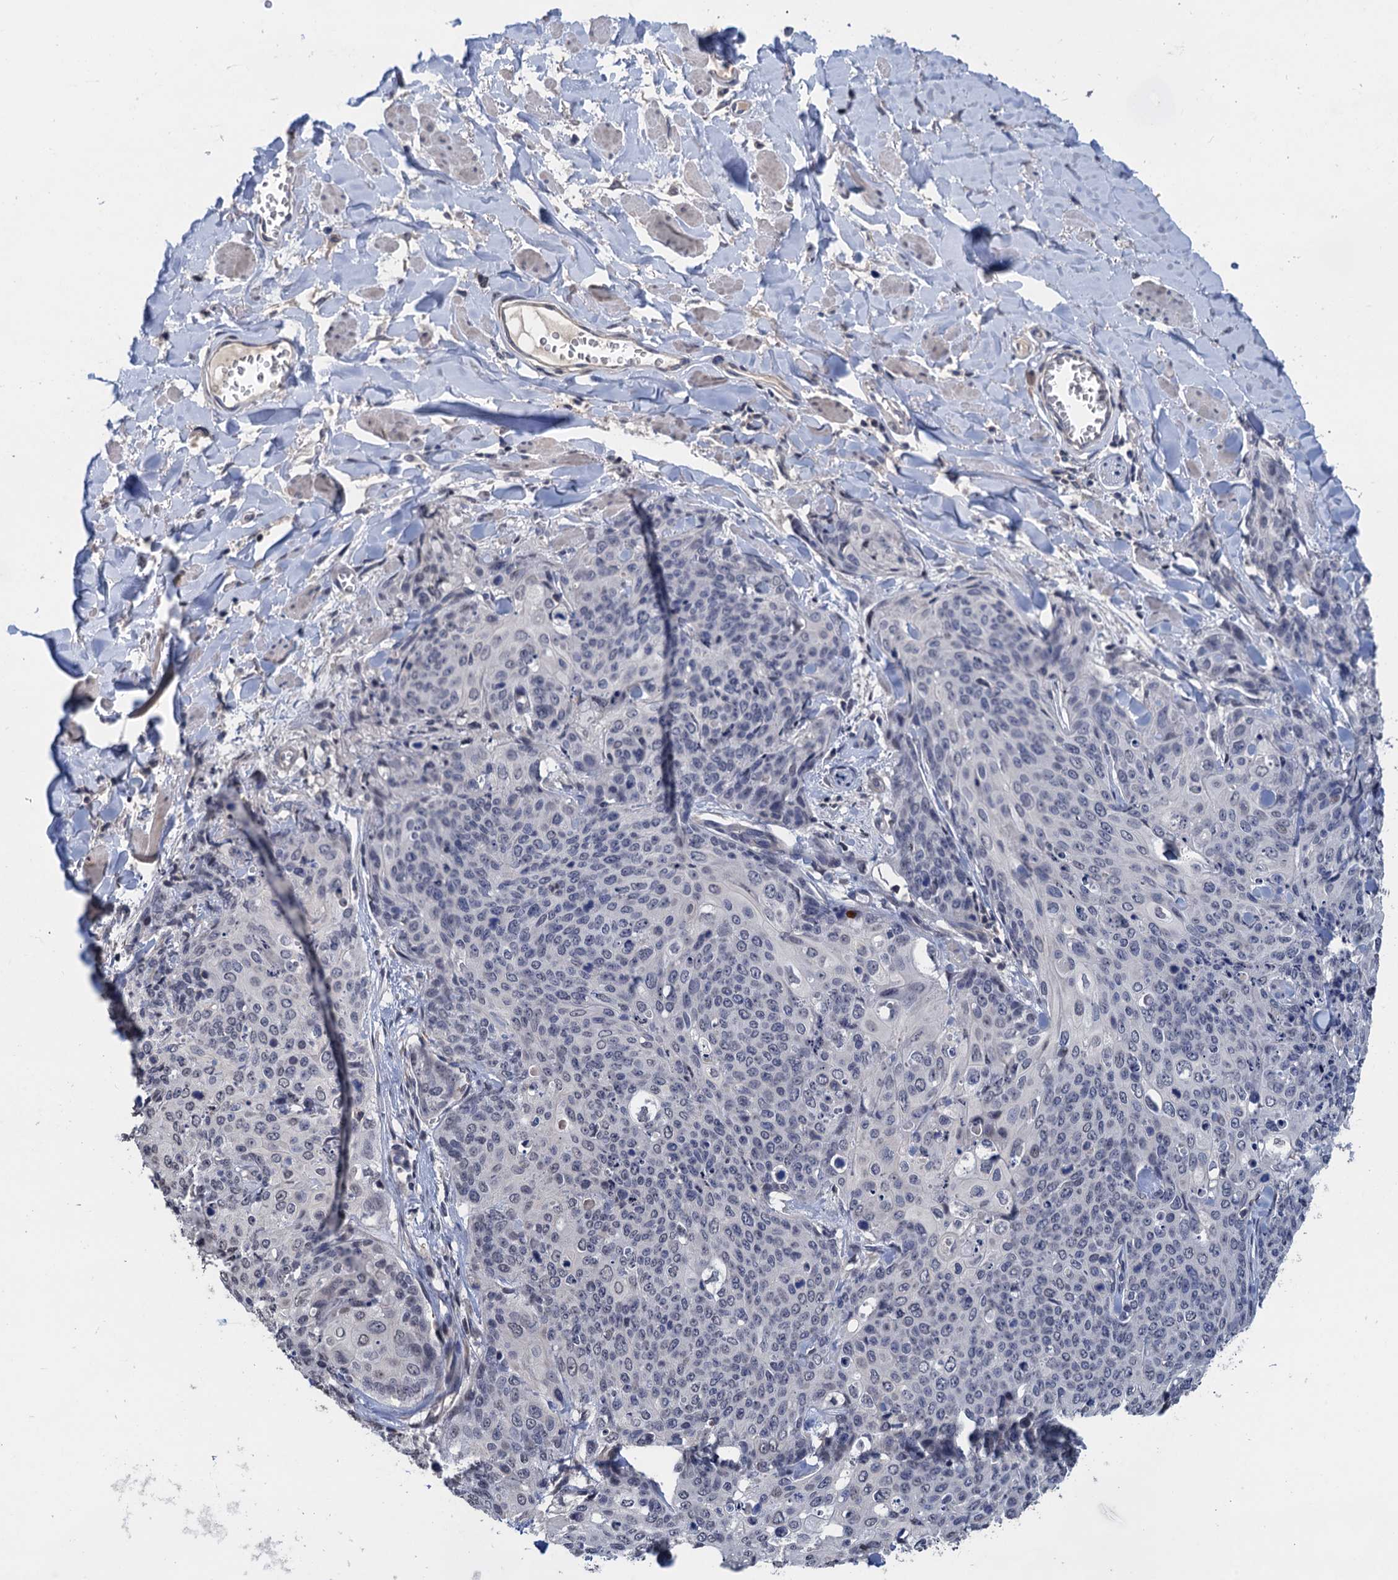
{"staining": {"intensity": "negative", "quantity": "none", "location": "none"}, "tissue": "skin cancer", "cell_type": "Tumor cells", "image_type": "cancer", "snomed": [{"axis": "morphology", "description": "Squamous cell carcinoma, NOS"}, {"axis": "topography", "description": "Skin"}, {"axis": "topography", "description": "Vulva"}], "caption": "The histopathology image reveals no staining of tumor cells in skin cancer (squamous cell carcinoma).", "gene": "ART5", "patient": {"sex": "female", "age": 85}}